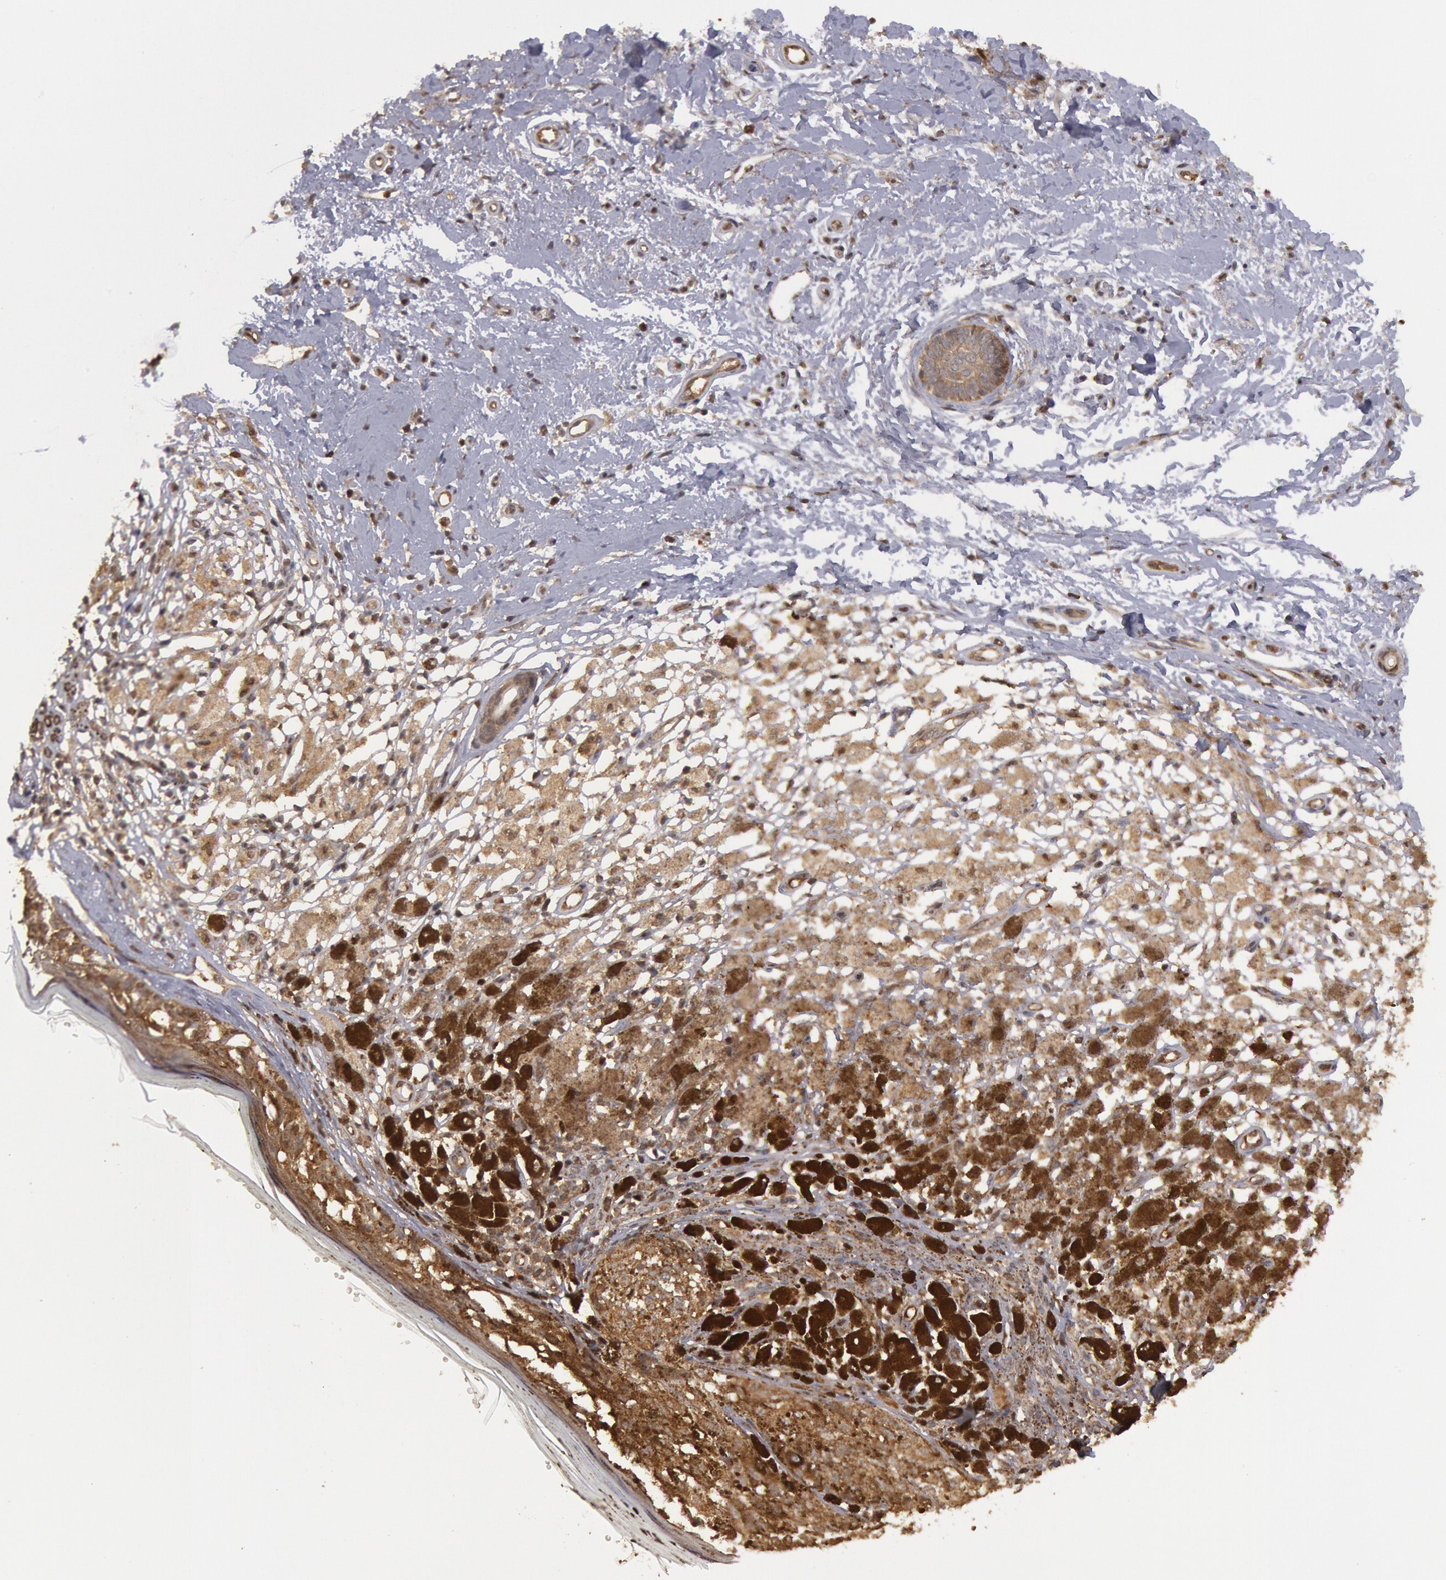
{"staining": {"intensity": "moderate", "quantity": ">75%", "location": "cytoplasmic/membranous"}, "tissue": "melanoma", "cell_type": "Tumor cells", "image_type": "cancer", "snomed": [{"axis": "morphology", "description": "Malignant melanoma, NOS"}, {"axis": "topography", "description": "Skin"}], "caption": "High-power microscopy captured an IHC photomicrograph of melanoma, revealing moderate cytoplasmic/membranous positivity in approximately >75% of tumor cells. (DAB (3,3'-diaminobenzidine) = brown stain, brightfield microscopy at high magnification).", "gene": "USP14", "patient": {"sex": "male", "age": 88}}